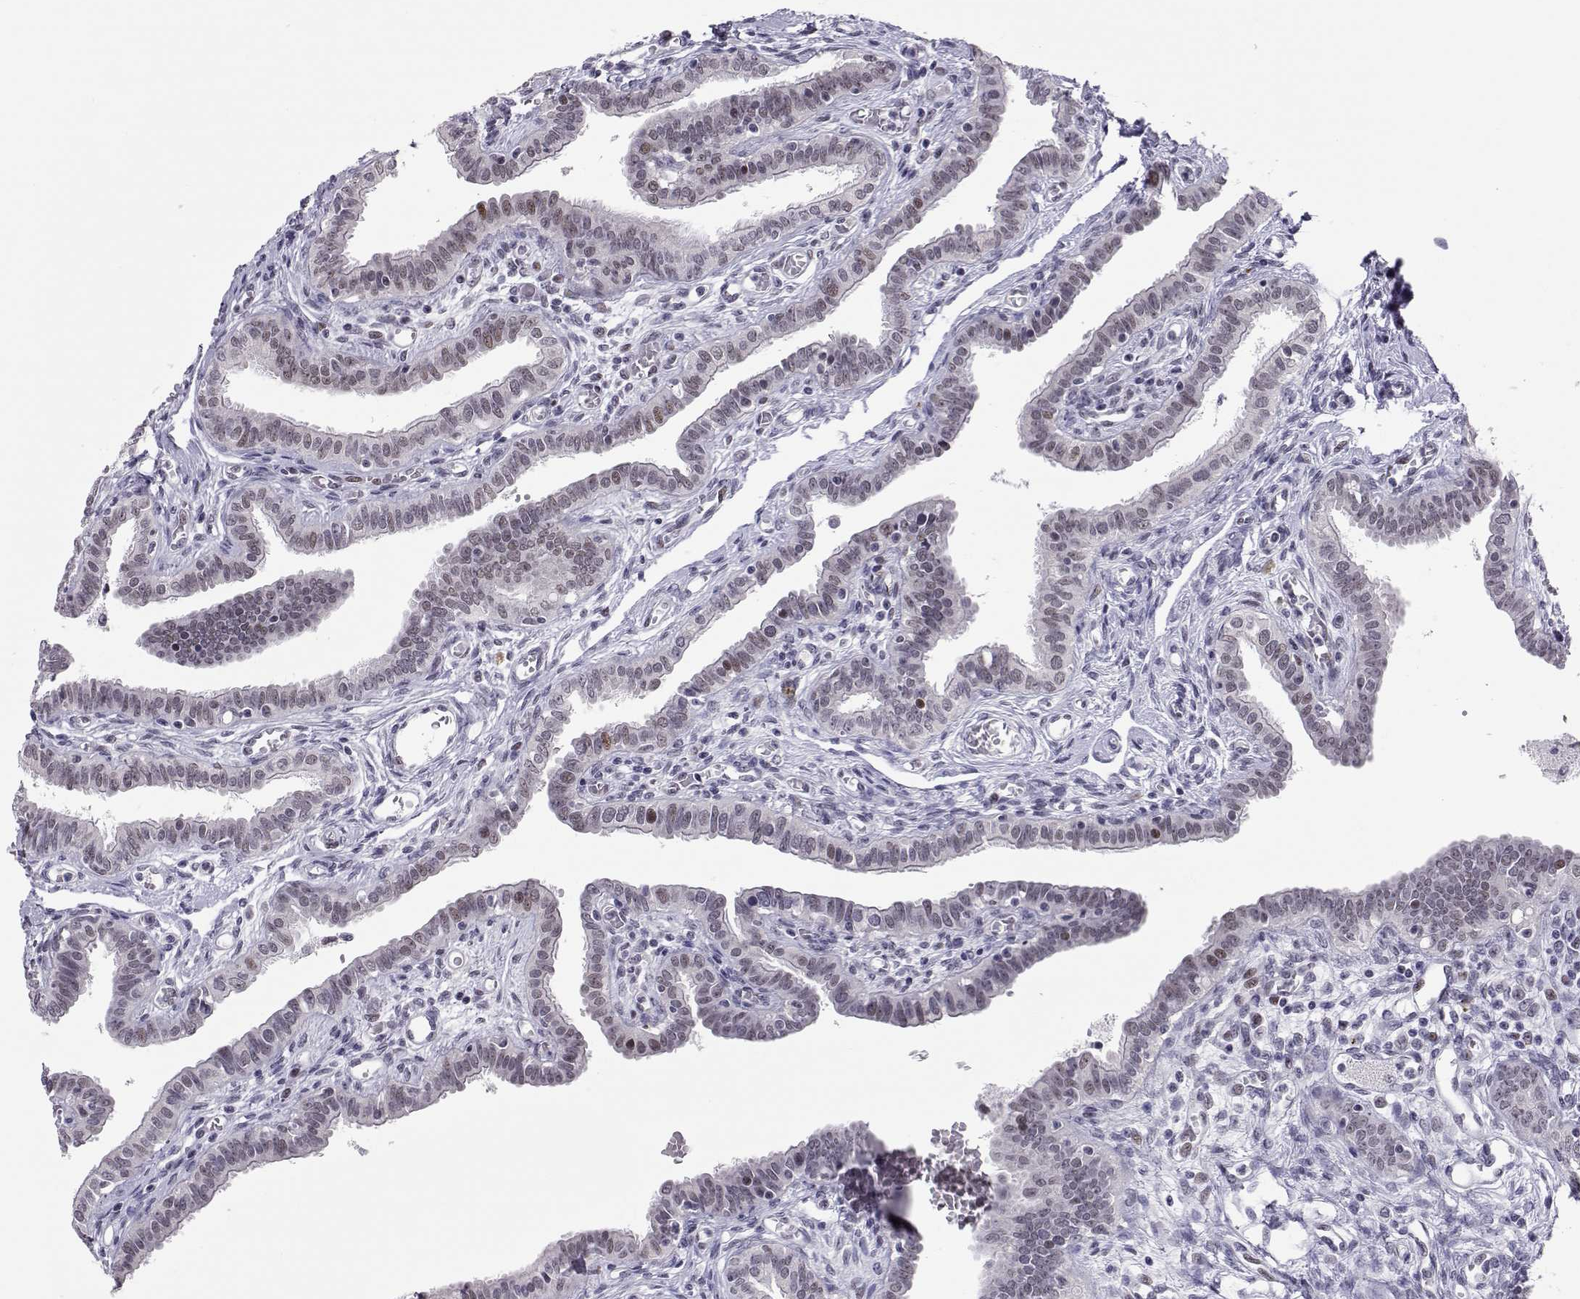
{"staining": {"intensity": "moderate", "quantity": "<25%", "location": "nuclear"}, "tissue": "fallopian tube", "cell_type": "Glandular cells", "image_type": "normal", "snomed": [{"axis": "morphology", "description": "Normal tissue, NOS"}, {"axis": "morphology", "description": "Carcinoma, endometroid"}, {"axis": "topography", "description": "Fallopian tube"}, {"axis": "topography", "description": "Ovary"}], "caption": "High-power microscopy captured an immunohistochemistry (IHC) photomicrograph of unremarkable fallopian tube, revealing moderate nuclear staining in about <25% of glandular cells. Nuclei are stained in blue.", "gene": "SIX6", "patient": {"sex": "female", "age": 42}}